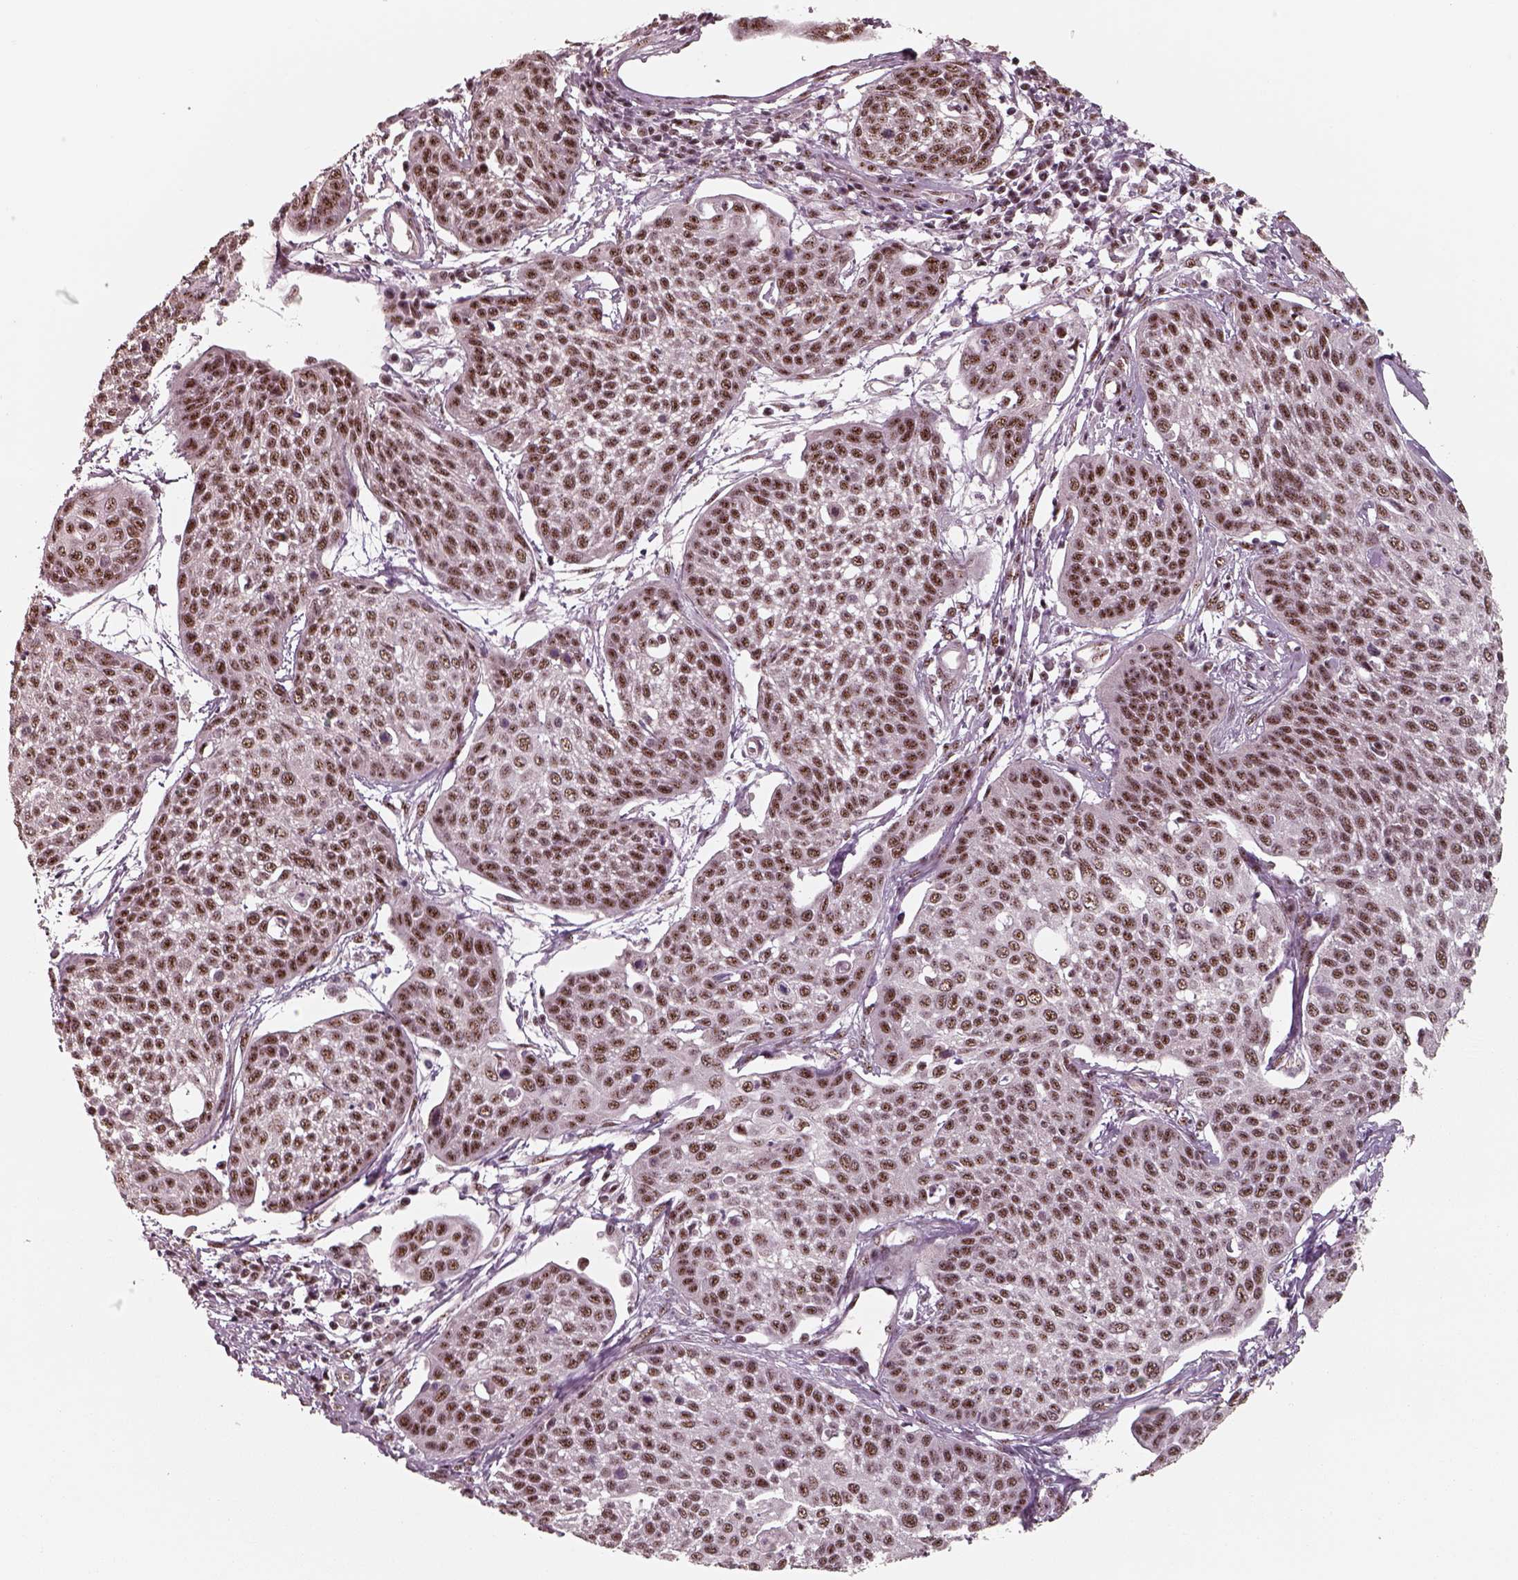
{"staining": {"intensity": "moderate", "quantity": ">75%", "location": "nuclear"}, "tissue": "cervical cancer", "cell_type": "Tumor cells", "image_type": "cancer", "snomed": [{"axis": "morphology", "description": "Squamous cell carcinoma, NOS"}, {"axis": "topography", "description": "Cervix"}], "caption": "A brown stain highlights moderate nuclear staining of a protein in cervical cancer tumor cells.", "gene": "ATXN7L3", "patient": {"sex": "female", "age": 34}}